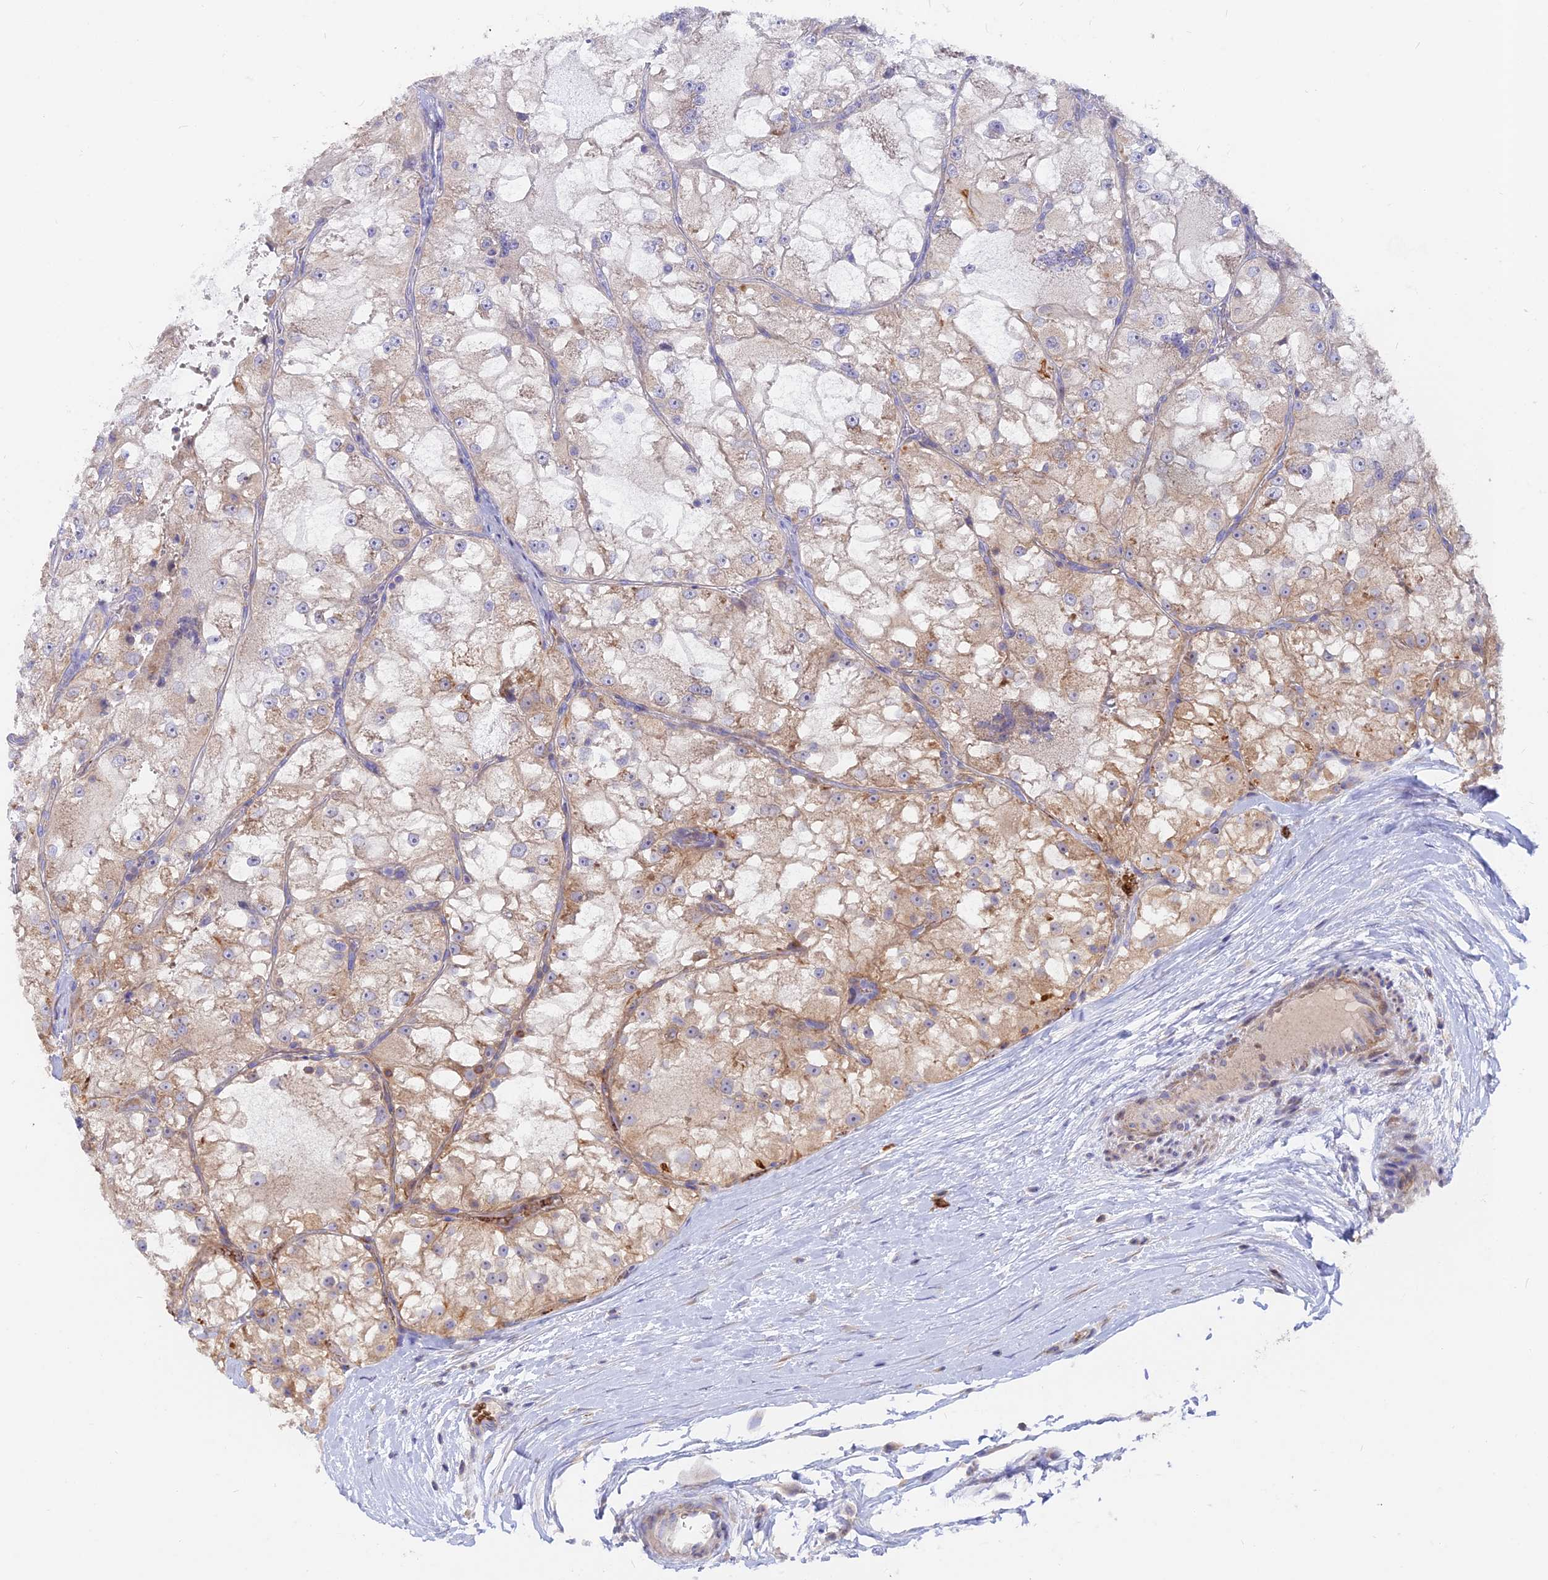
{"staining": {"intensity": "weak", "quantity": "<25%", "location": "cytoplasmic/membranous"}, "tissue": "renal cancer", "cell_type": "Tumor cells", "image_type": "cancer", "snomed": [{"axis": "morphology", "description": "Adenocarcinoma, NOS"}, {"axis": "topography", "description": "Kidney"}], "caption": "Immunohistochemical staining of human renal cancer displays no significant expression in tumor cells.", "gene": "DENND2D", "patient": {"sex": "female", "age": 72}}